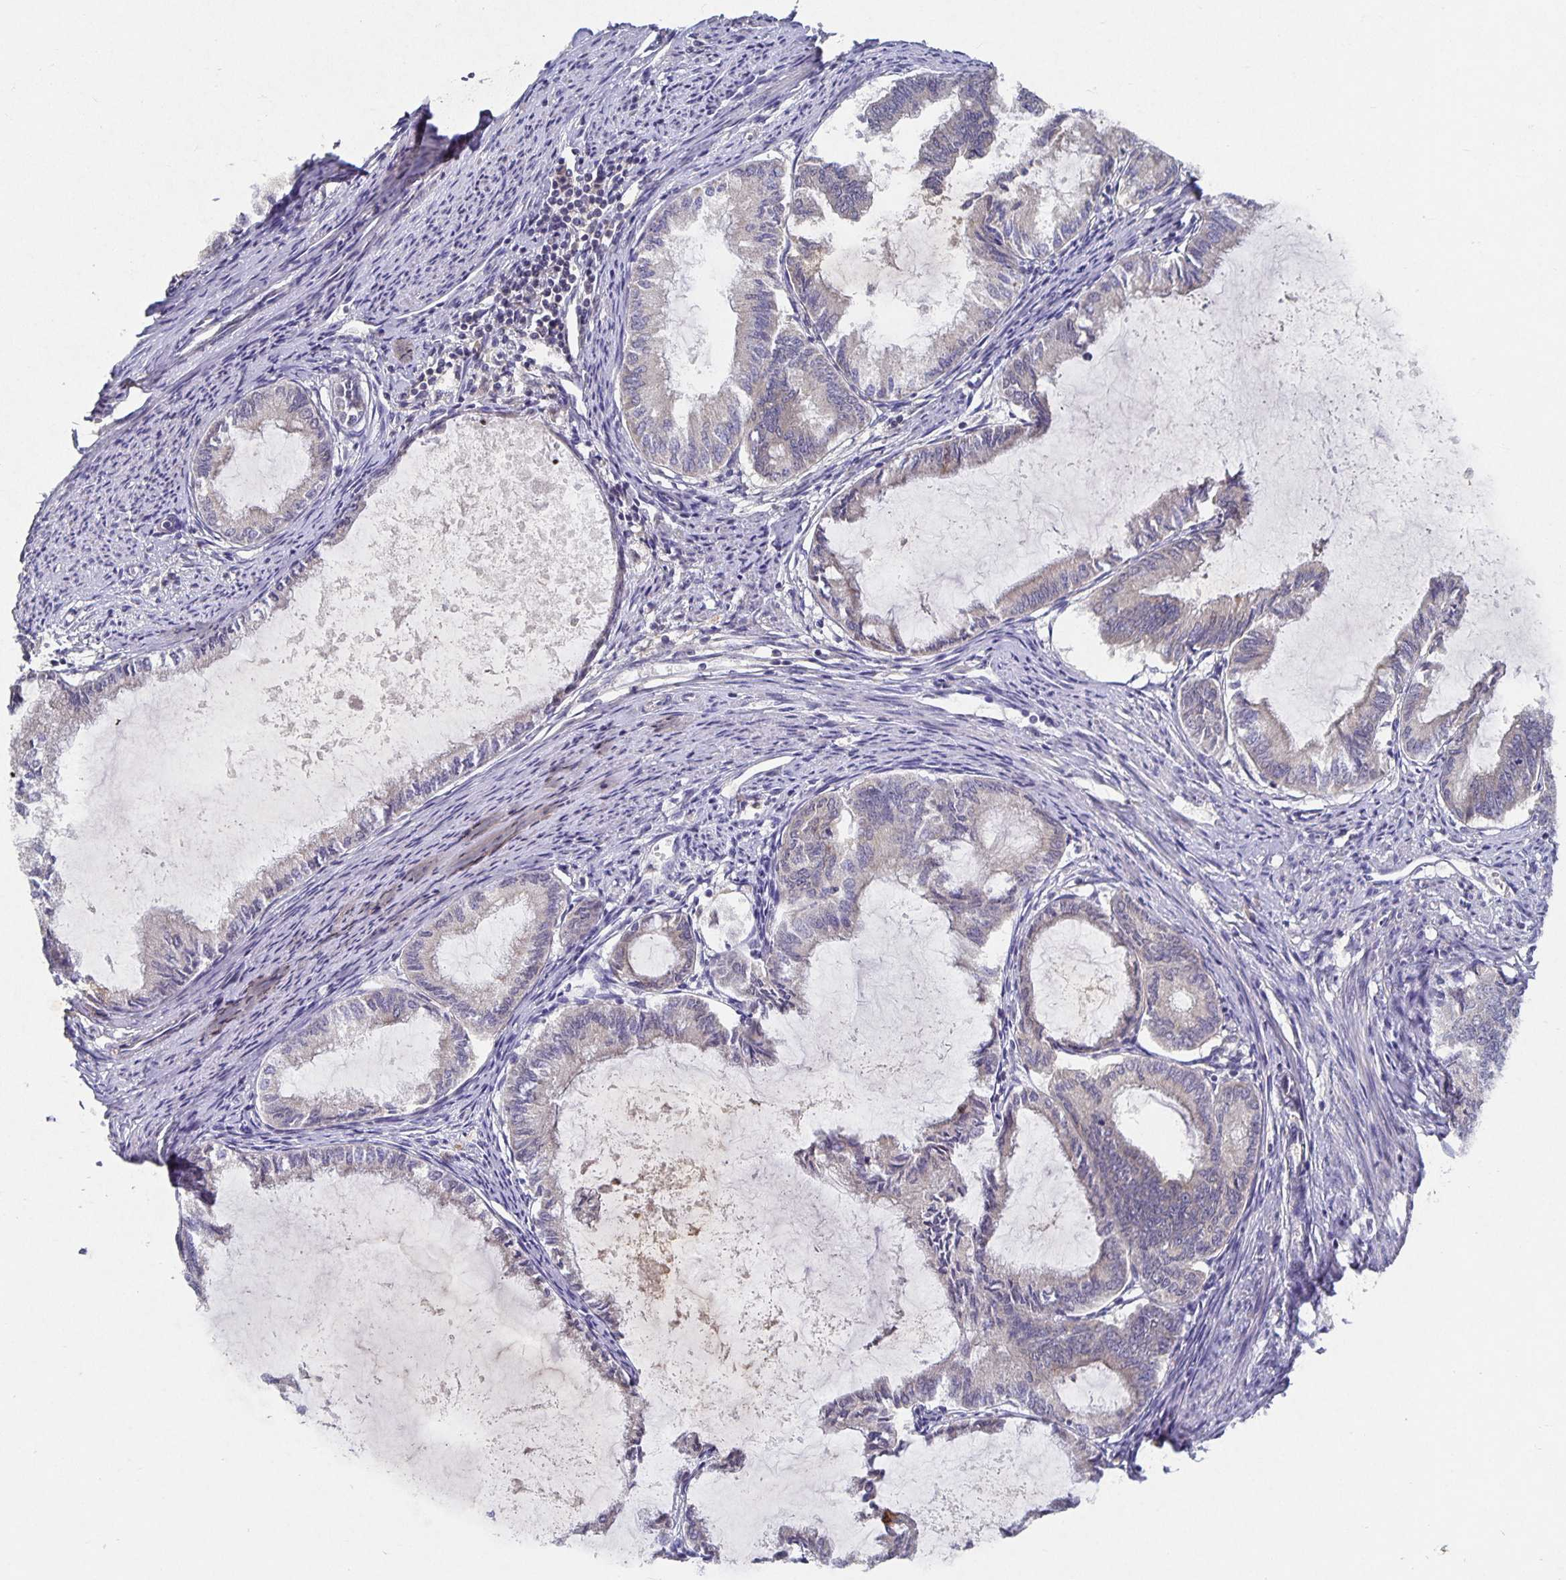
{"staining": {"intensity": "negative", "quantity": "none", "location": "none"}, "tissue": "endometrial cancer", "cell_type": "Tumor cells", "image_type": "cancer", "snomed": [{"axis": "morphology", "description": "Adenocarcinoma, NOS"}, {"axis": "topography", "description": "Endometrium"}], "caption": "Human endometrial cancer stained for a protein using immunohistochemistry displays no expression in tumor cells.", "gene": "HEPN1", "patient": {"sex": "female", "age": 86}}